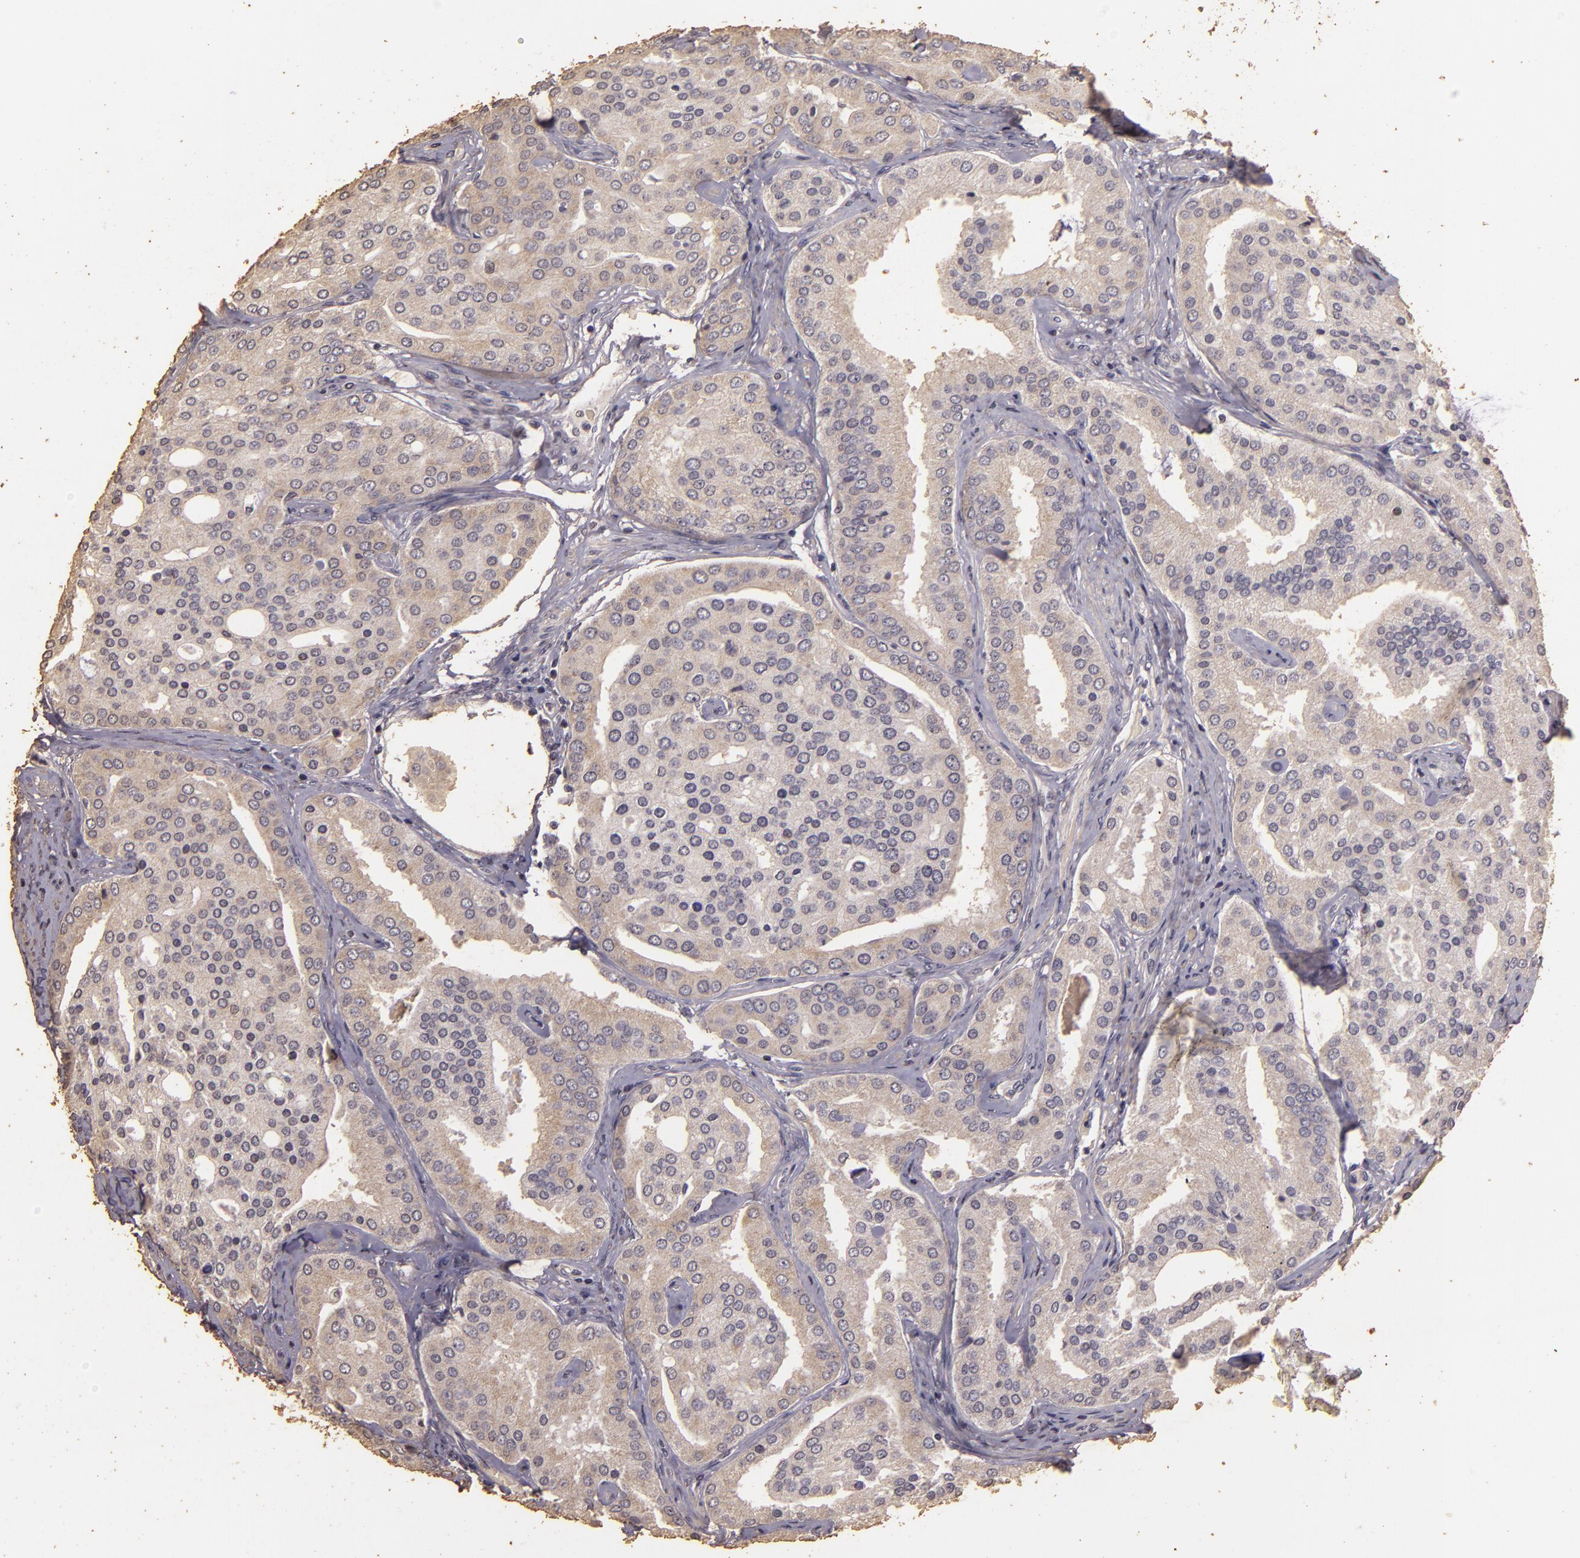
{"staining": {"intensity": "weak", "quantity": "25%-75%", "location": "cytoplasmic/membranous"}, "tissue": "prostate cancer", "cell_type": "Tumor cells", "image_type": "cancer", "snomed": [{"axis": "morphology", "description": "Adenocarcinoma, High grade"}, {"axis": "topography", "description": "Prostate"}], "caption": "A low amount of weak cytoplasmic/membranous positivity is seen in about 25%-75% of tumor cells in prostate cancer (high-grade adenocarcinoma) tissue.", "gene": "BCL2L13", "patient": {"sex": "male", "age": 64}}